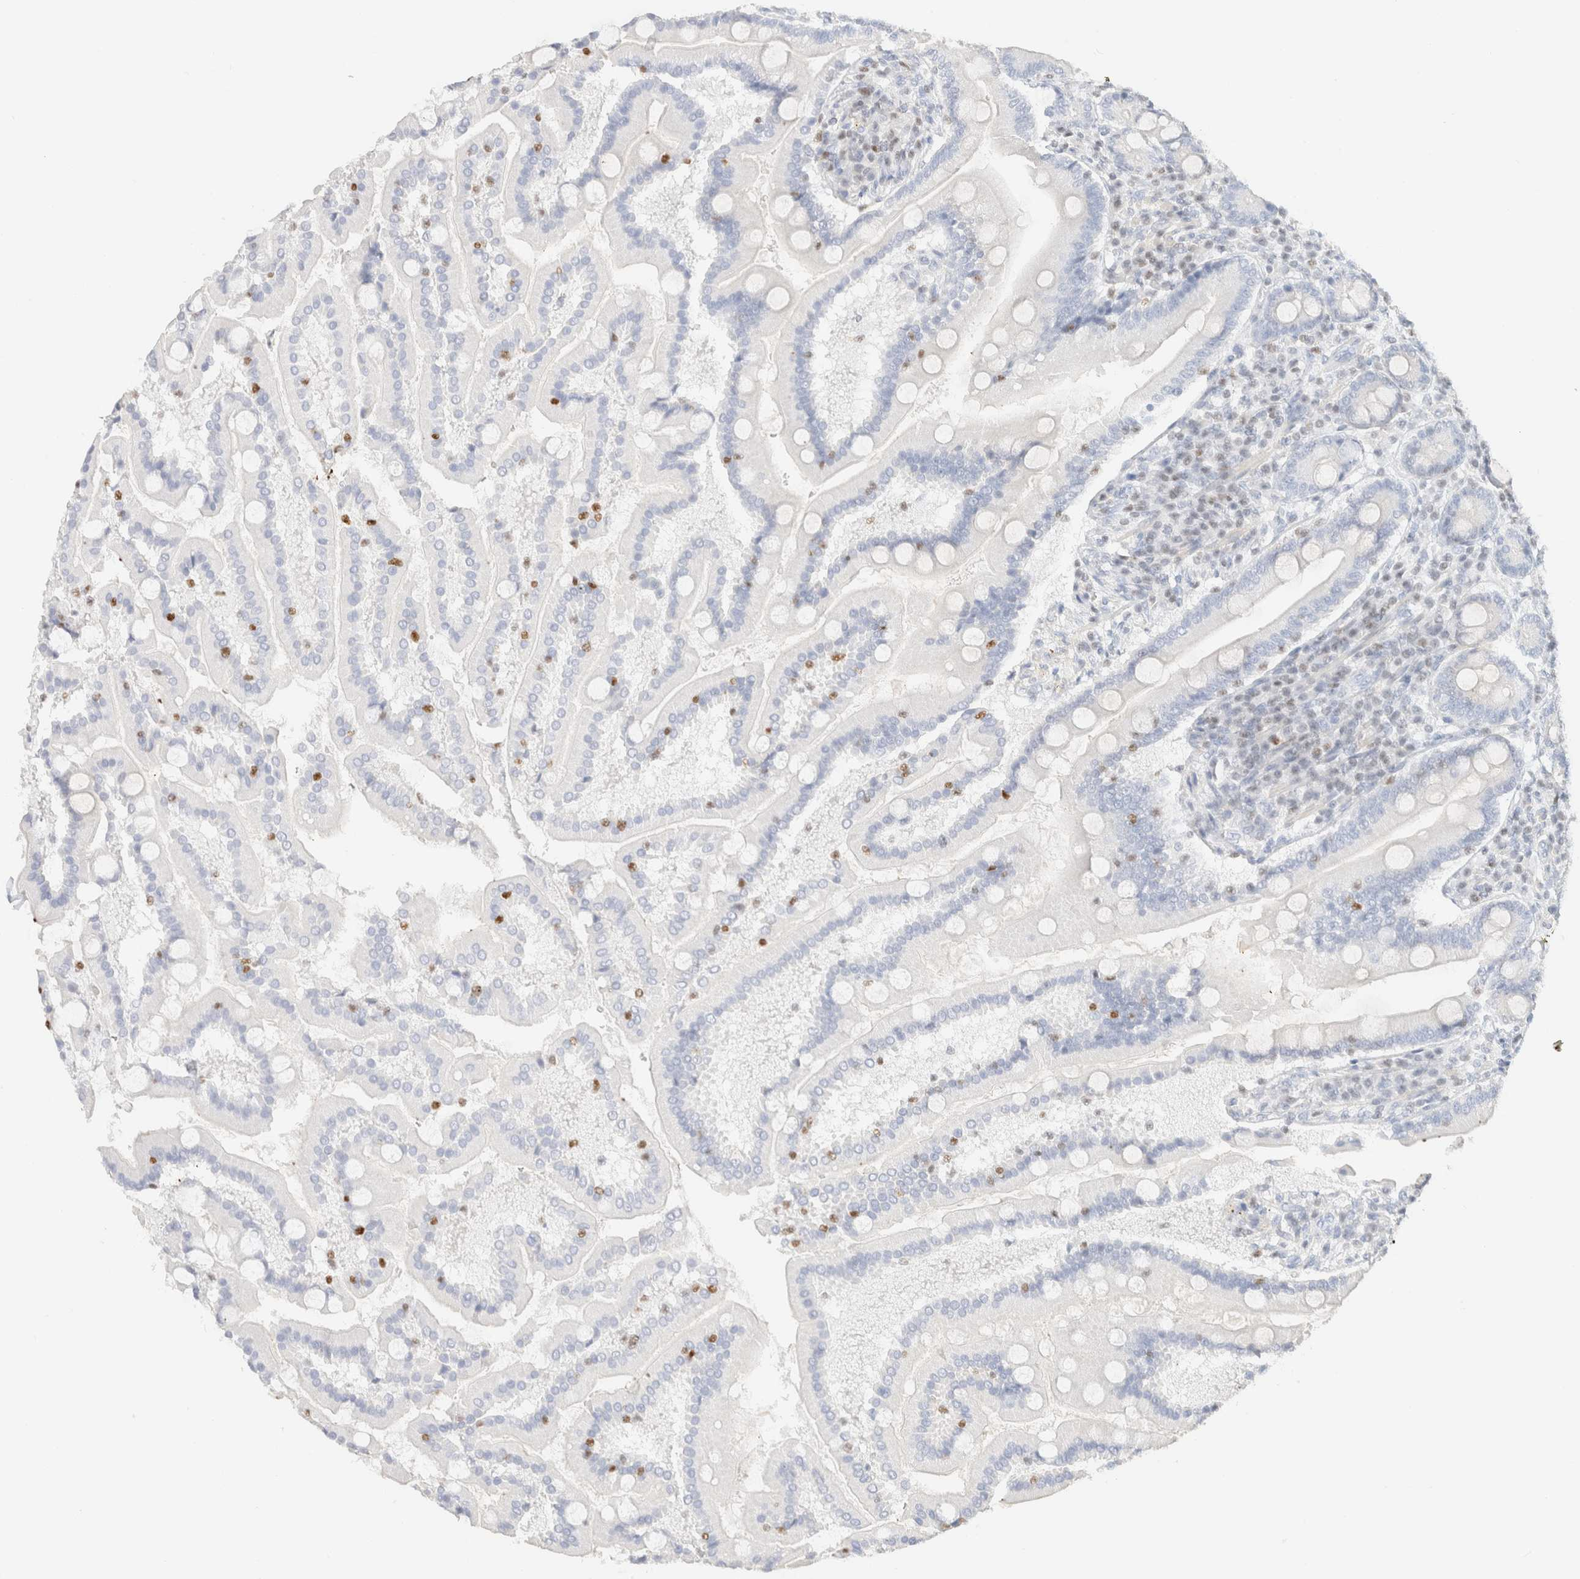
{"staining": {"intensity": "negative", "quantity": "none", "location": "none"}, "tissue": "duodenum", "cell_type": "Glandular cells", "image_type": "normal", "snomed": [{"axis": "morphology", "description": "Normal tissue, NOS"}, {"axis": "topography", "description": "Duodenum"}], "caption": "This is an immunohistochemistry (IHC) histopathology image of unremarkable human duodenum. There is no positivity in glandular cells.", "gene": "IKZF3", "patient": {"sex": "male", "age": 50}}